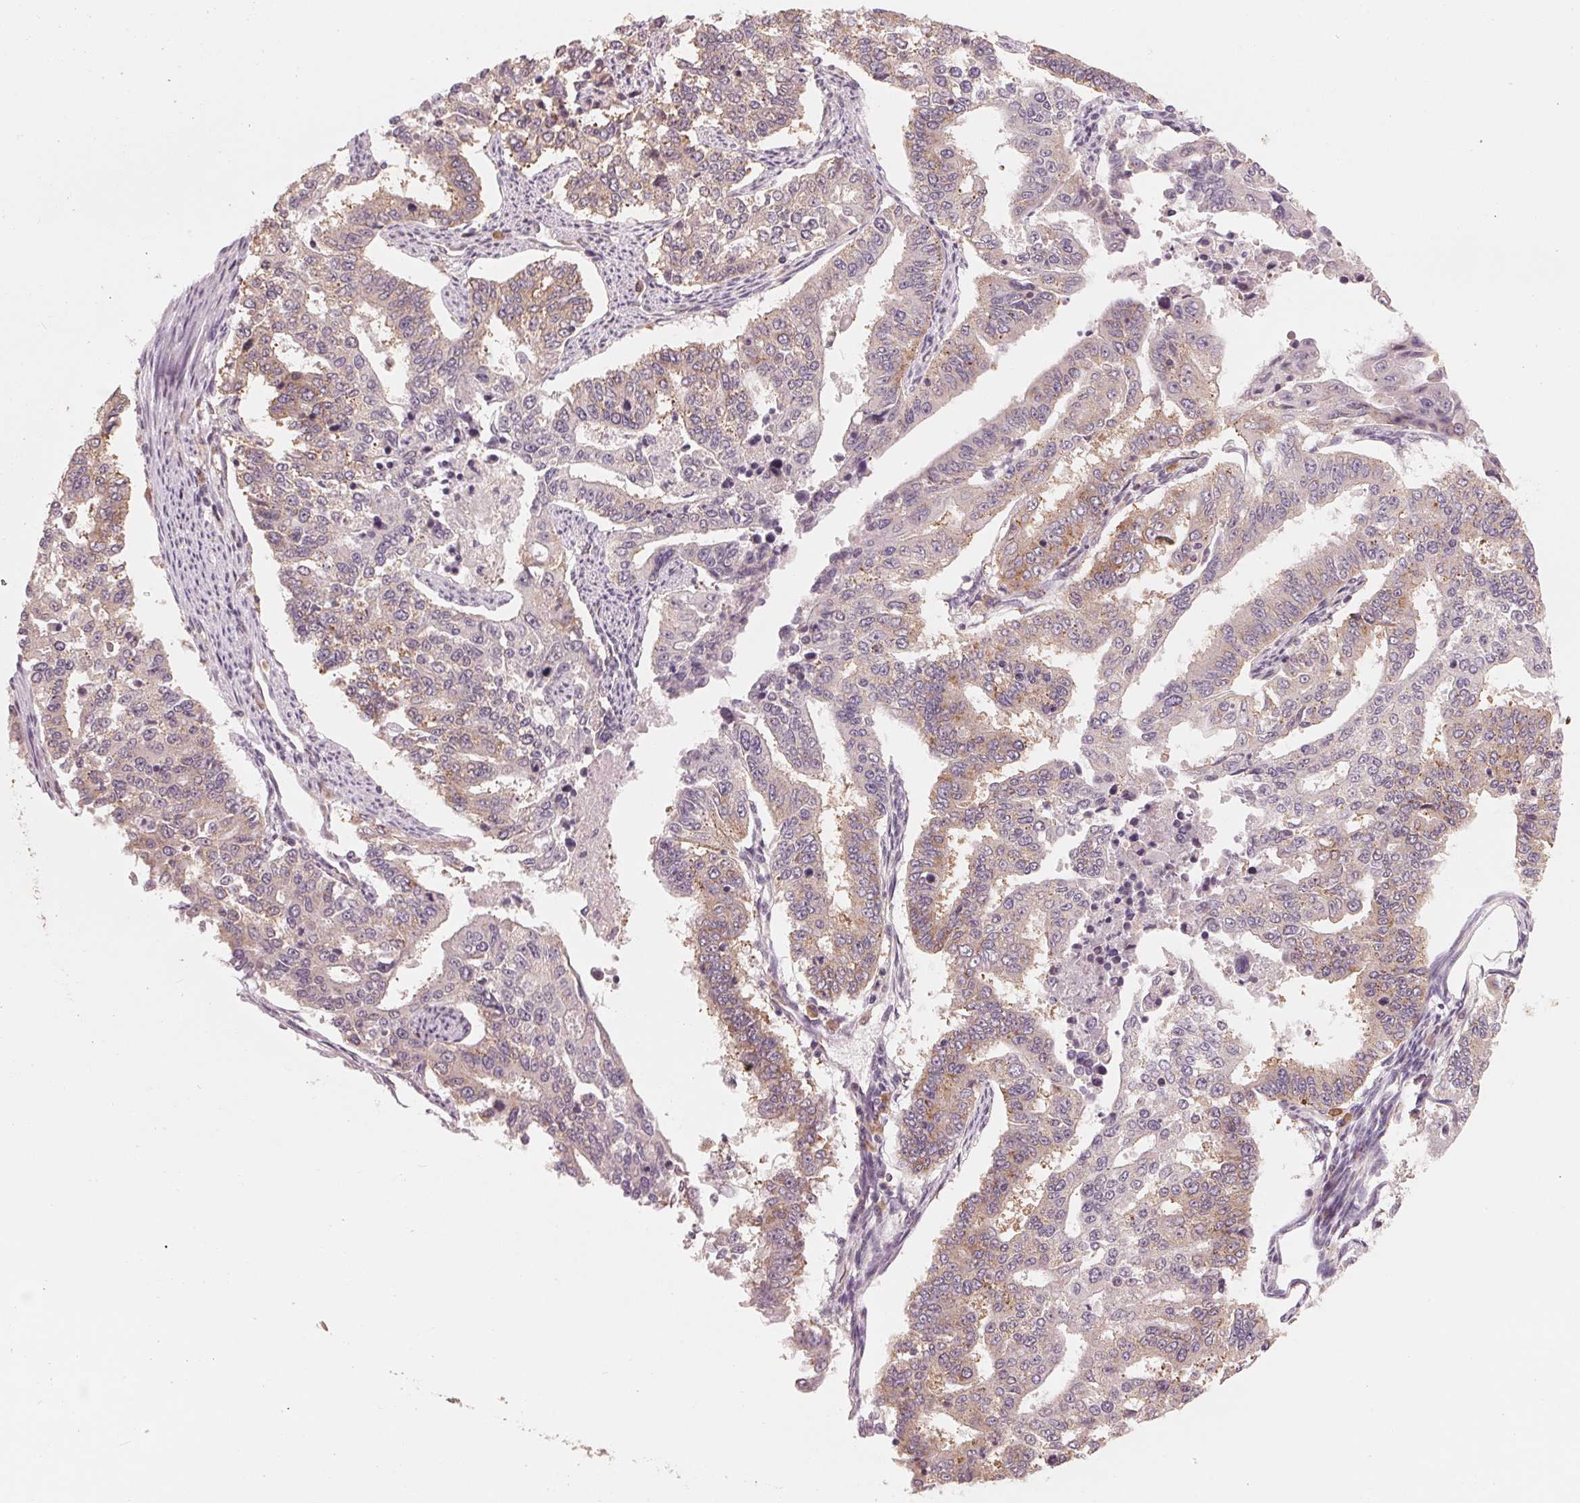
{"staining": {"intensity": "weak", "quantity": ">75%", "location": "cytoplasmic/membranous"}, "tissue": "endometrial cancer", "cell_type": "Tumor cells", "image_type": "cancer", "snomed": [{"axis": "morphology", "description": "Adenocarcinoma, NOS"}, {"axis": "topography", "description": "Uterus"}], "caption": "Endometrial adenocarcinoma stained with a protein marker exhibits weak staining in tumor cells.", "gene": "GIGYF2", "patient": {"sex": "female", "age": 59}}